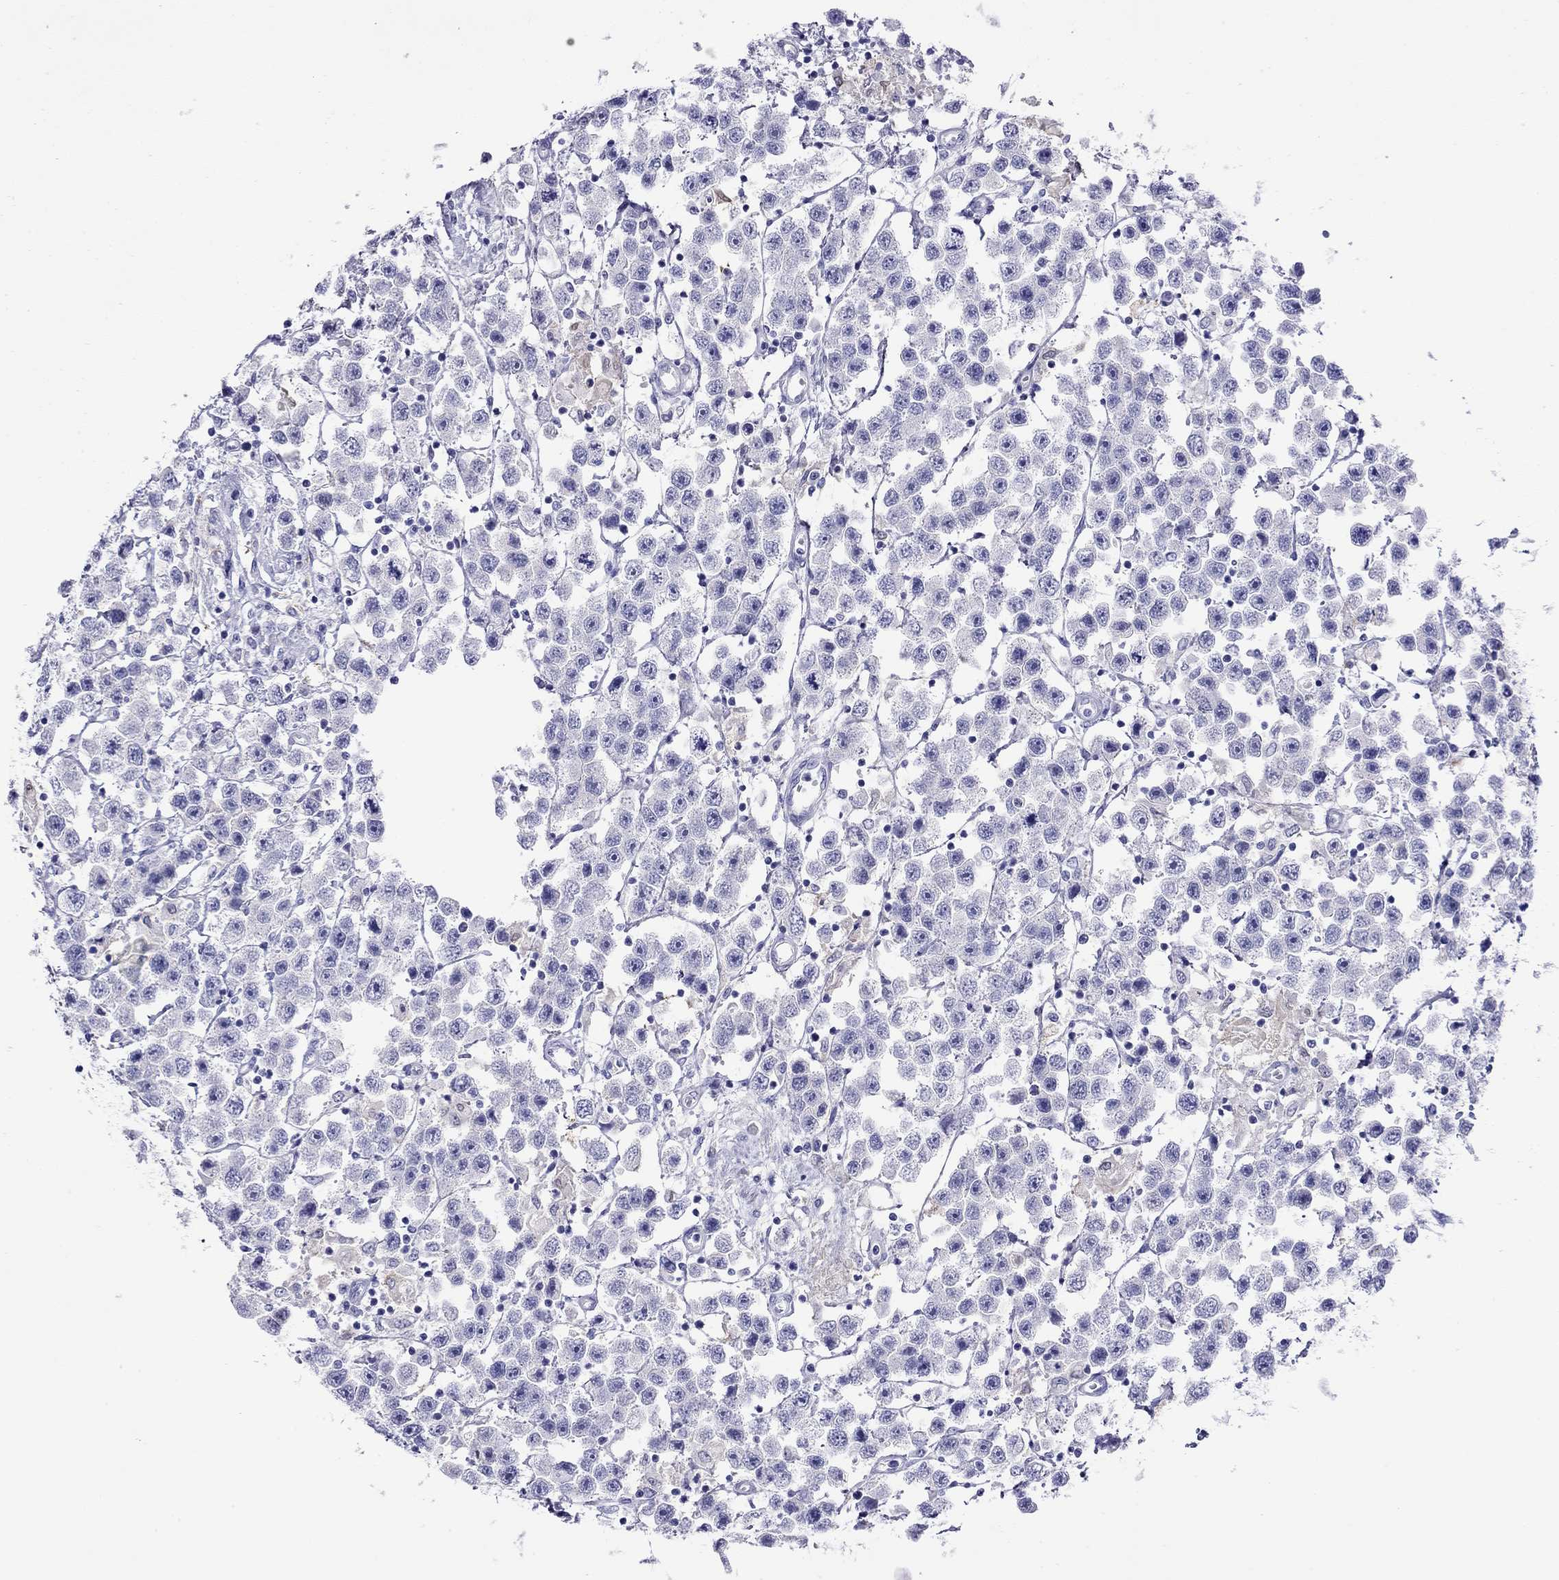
{"staining": {"intensity": "negative", "quantity": "none", "location": "none"}, "tissue": "testis cancer", "cell_type": "Tumor cells", "image_type": "cancer", "snomed": [{"axis": "morphology", "description": "Seminoma, NOS"}, {"axis": "topography", "description": "Testis"}], "caption": "High magnification brightfield microscopy of testis cancer (seminoma) stained with DAB (brown) and counterstained with hematoxylin (blue): tumor cells show no significant staining.", "gene": "SLC30A8", "patient": {"sex": "male", "age": 45}}